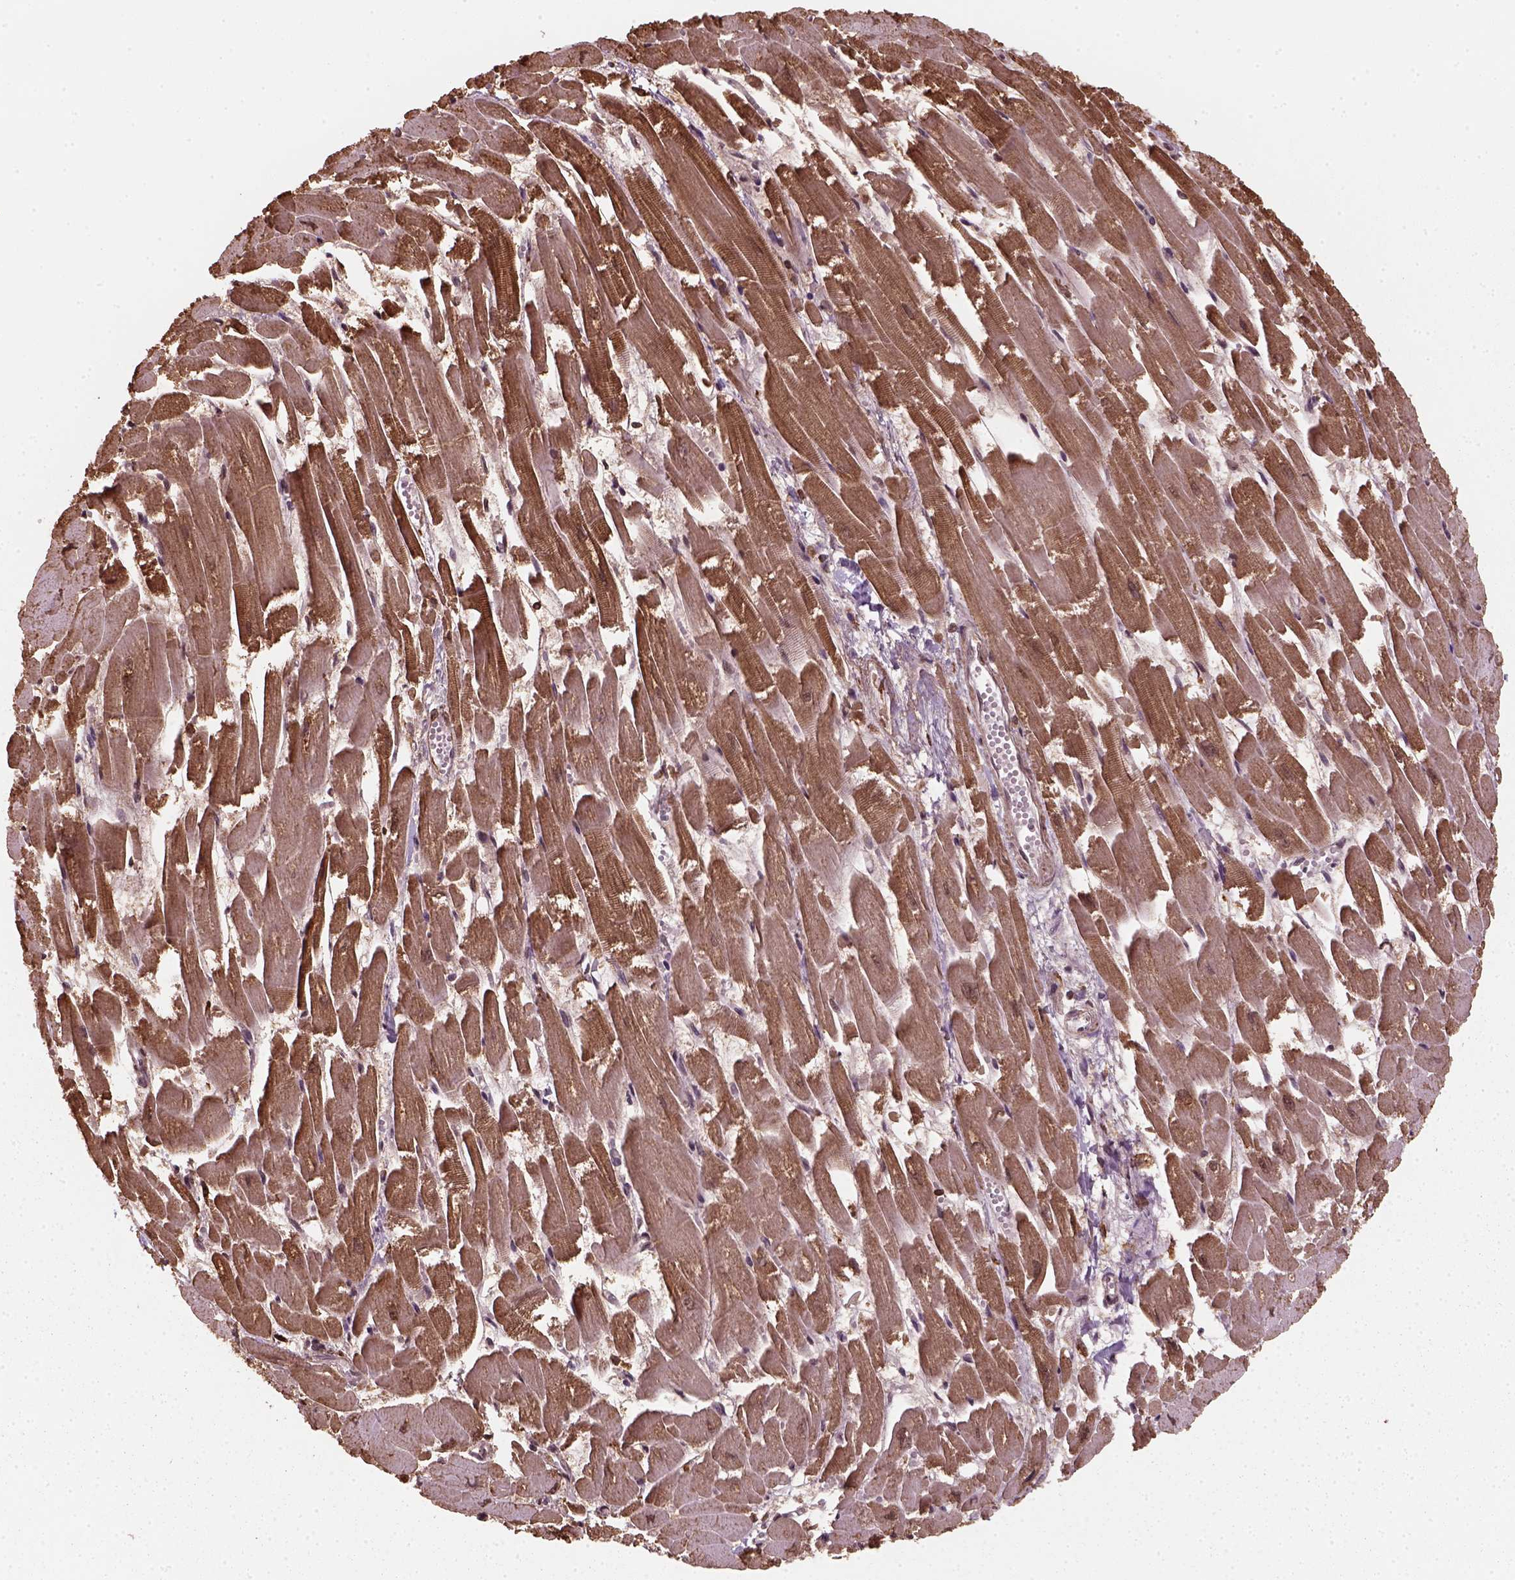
{"staining": {"intensity": "moderate", "quantity": ">75%", "location": "cytoplasmic/membranous"}, "tissue": "heart muscle", "cell_type": "Cardiomyocytes", "image_type": "normal", "snomed": [{"axis": "morphology", "description": "Normal tissue, NOS"}, {"axis": "topography", "description": "Heart"}], "caption": "Immunohistochemical staining of benign human heart muscle reveals >75% levels of moderate cytoplasmic/membranous protein expression in about >75% of cardiomyocytes. The staining is performed using DAB (3,3'-diaminobenzidine) brown chromogen to label protein expression. The nuclei are counter-stained blue using hematoxylin.", "gene": "NUDT9", "patient": {"sex": "female", "age": 52}}